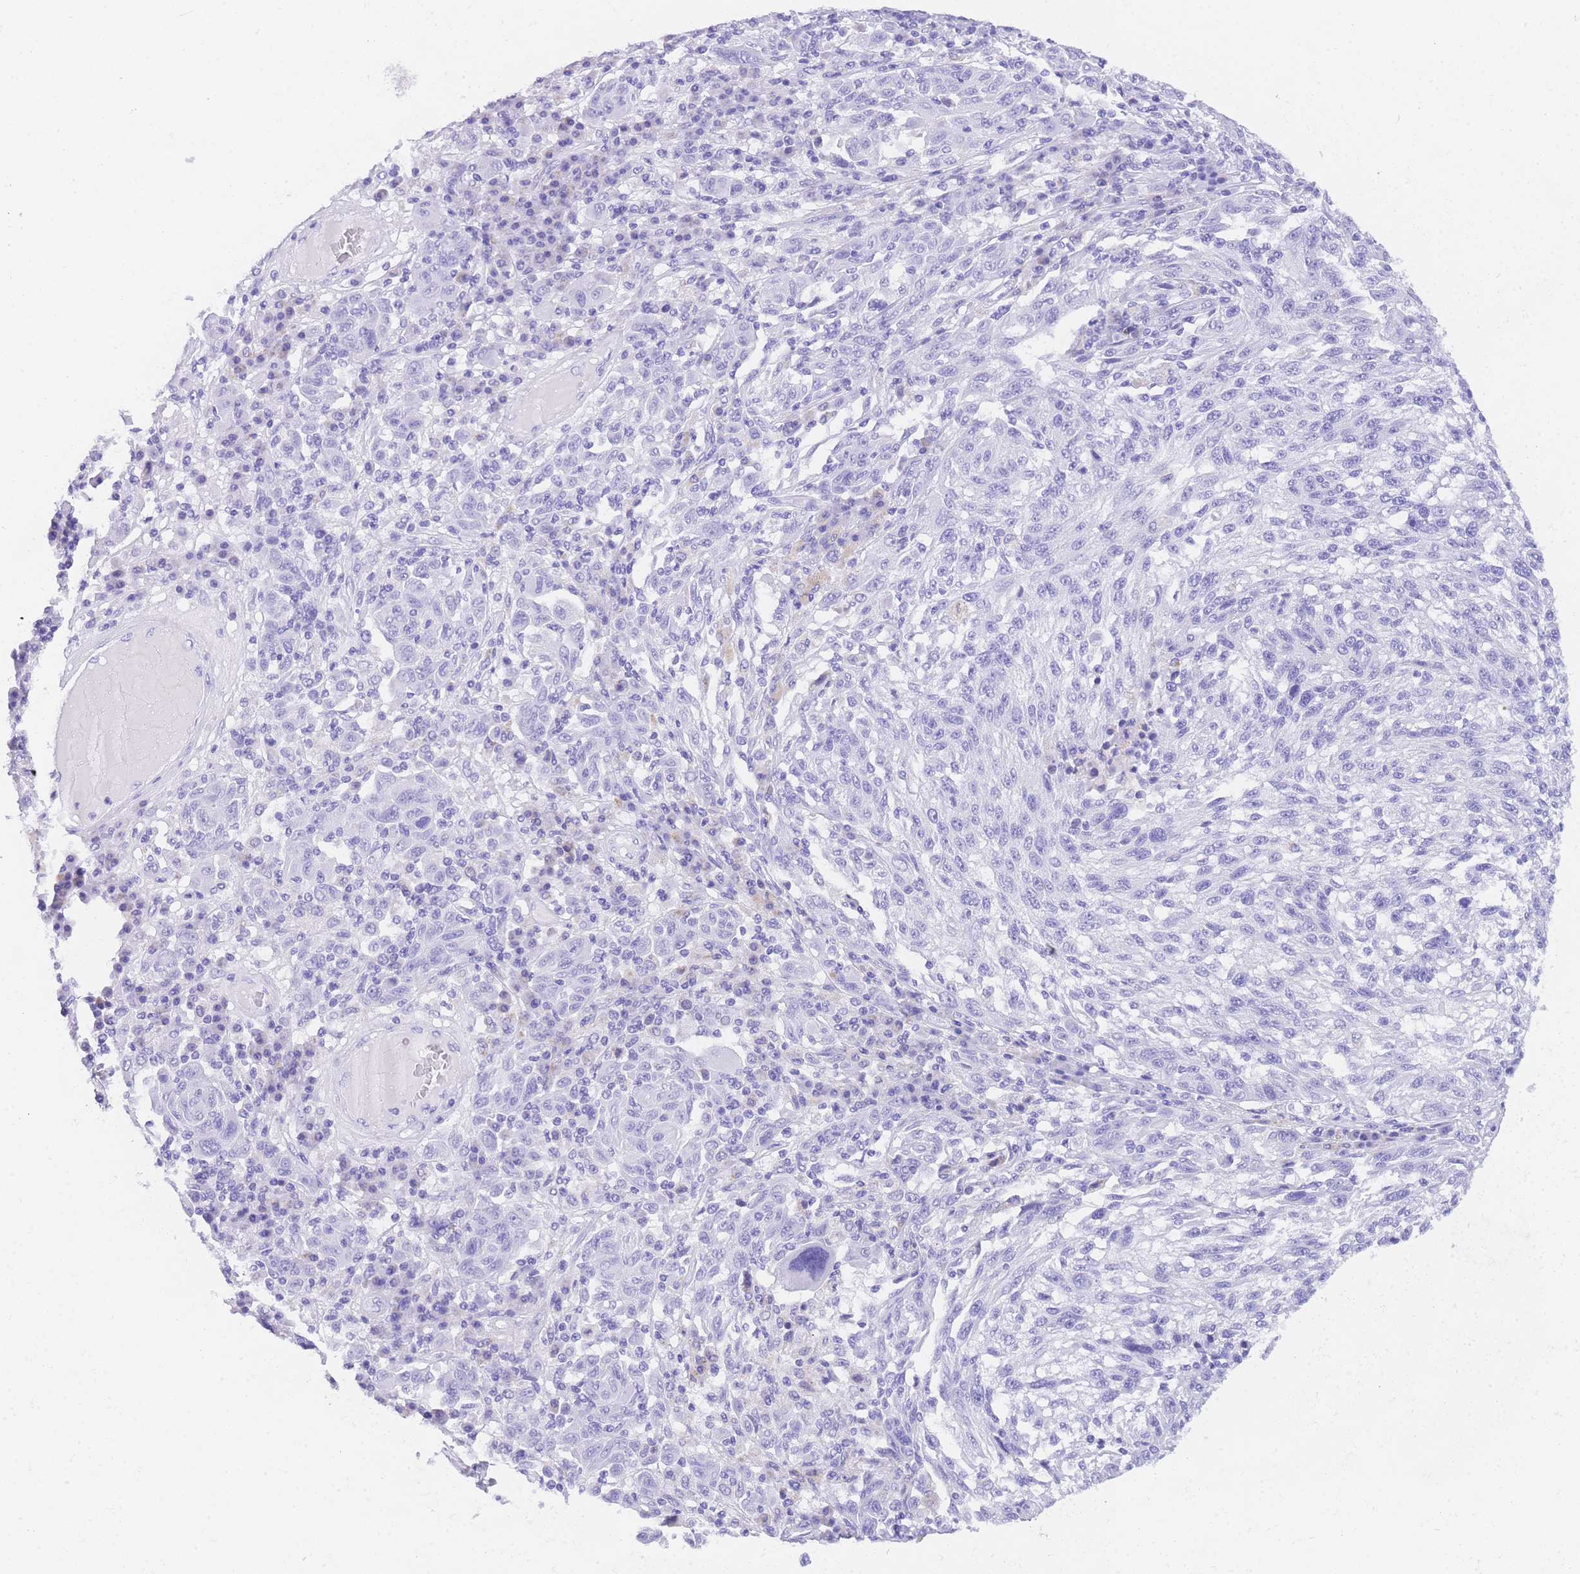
{"staining": {"intensity": "negative", "quantity": "none", "location": "none"}, "tissue": "melanoma", "cell_type": "Tumor cells", "image_type": "cancer", "snomed": [{"axis": "morphology", "description": "Malignant melanoma, NOS"}, {"axis": "topography", "description": "Skin"}], "caption": "A high-resolution photomicrograph shows immunohistochemistry staining of melanoma, which exhibits no significant staining in tumor cells.", "gene": "NKD2", "patient": {"sex": "male", "age": 53}}